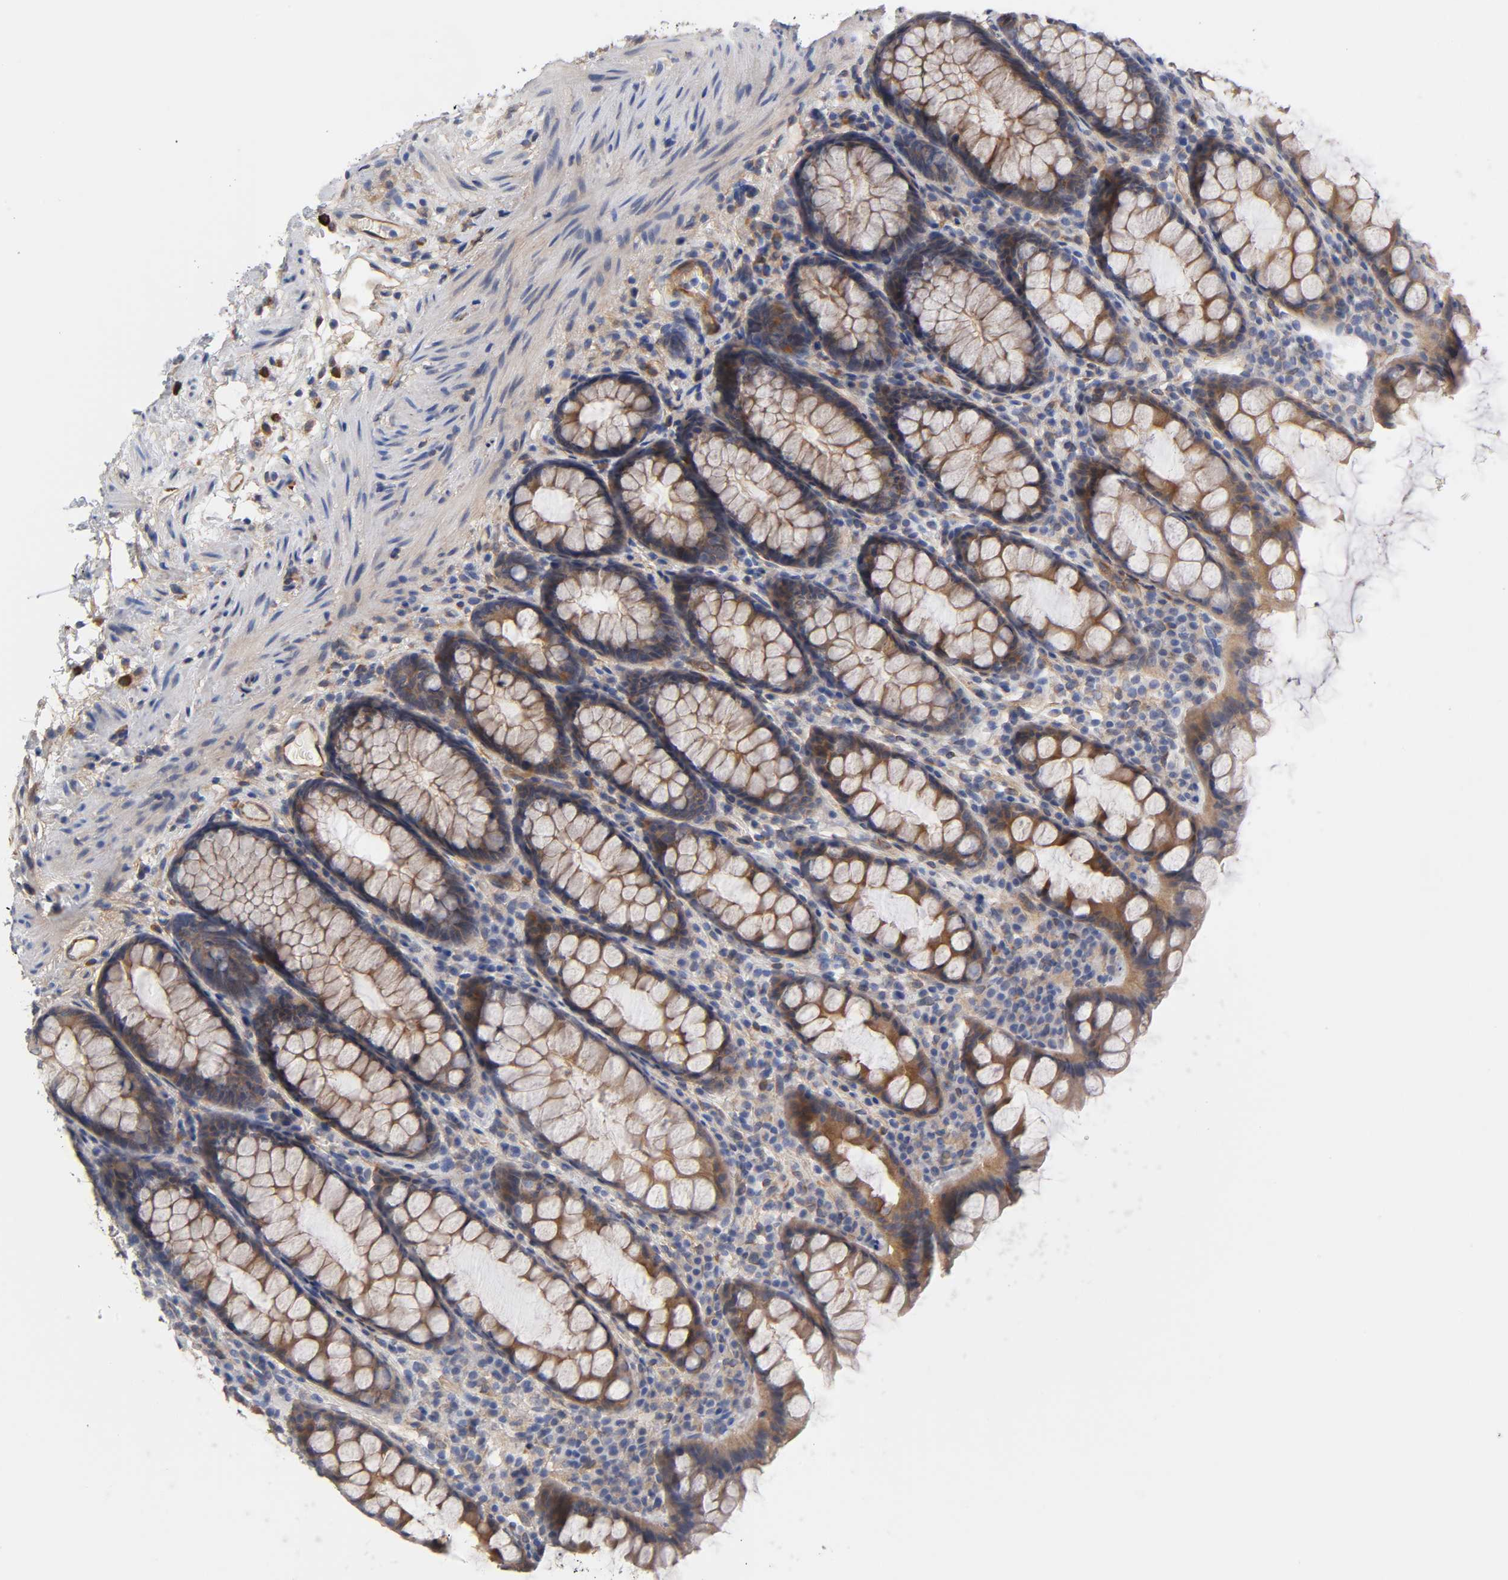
{"staining": {"intensity": "weak", "quantity": ">75%", "location": "cytoplasmic/membranous"}, "tissue": "rectum", "cell_type": "Glandular cells", "image_type": "normal", "snomed": [{"axis": "morphology", "description": "Normal tissue, NOS"}, {"axis": "topography", "description": "Rectum"}], "caption": "Rectum stained with immunohistochemistry displays weak cytoplasmic/membranous staining in approximately >75% of glandular cells. (IHC, brightfield microscopy, high magnification).", "gene": "RAB13", "patient": {"sex": "male", "age": 92}}